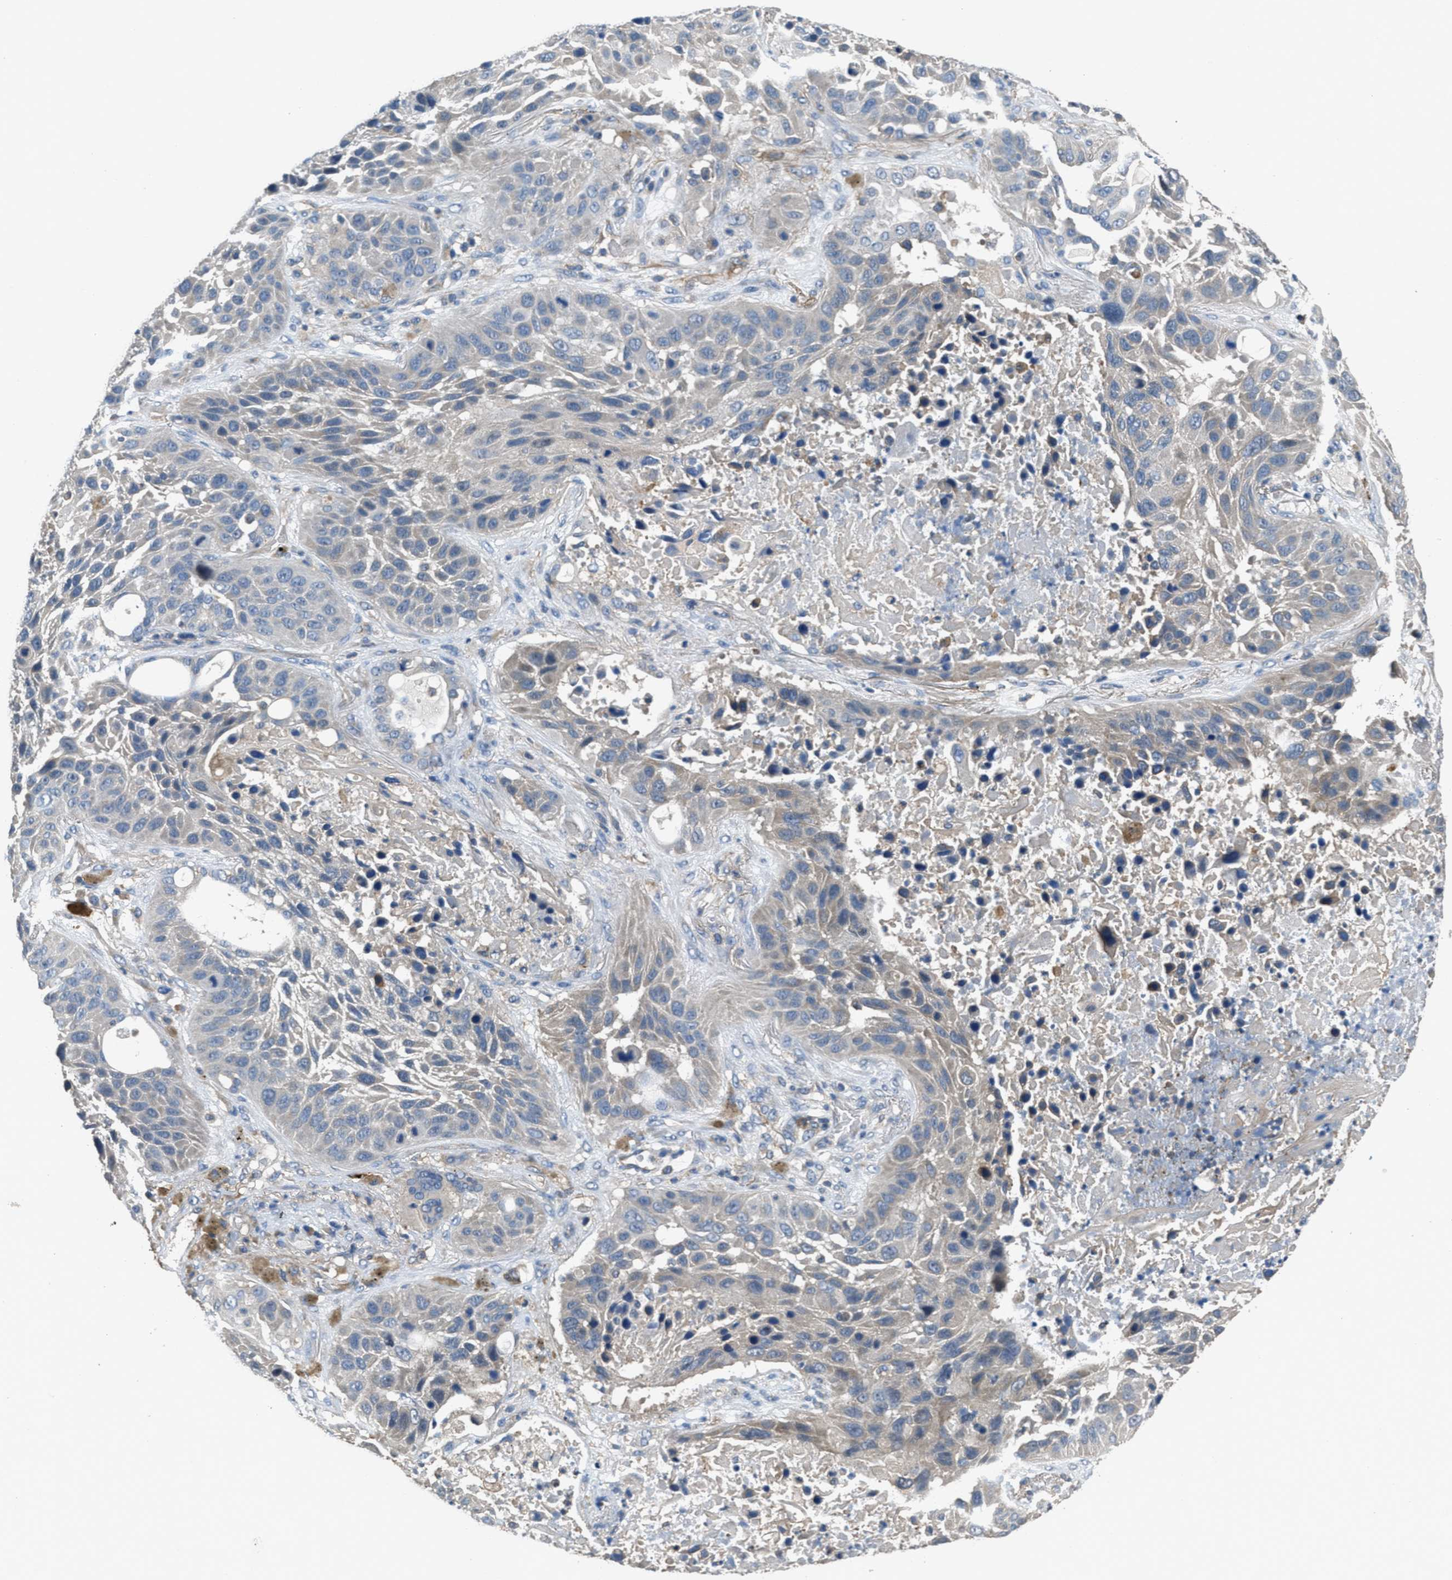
{"staining": {"intensity": "weak", "quantity": "25%-75%", "location": "cytoplasmic/membranous"}, "tissue": "lung cancer", "cell_type": "Tumor cells", "image_type": "cancer", "snomed": [{"axis": "morphology", "description": "Squamous cell carcinoma, NOS"}, {"axis": "topography", "description": "Lung"}], "caption": "Lung cancer (squamous cell carcinoma) stained with a brown dye displays weak cytoplasmic/membranous positive staining in about 25%-75% of tumor cells.", "gene": "DGKE", "patient": {"sex": "male", "age": 57}}